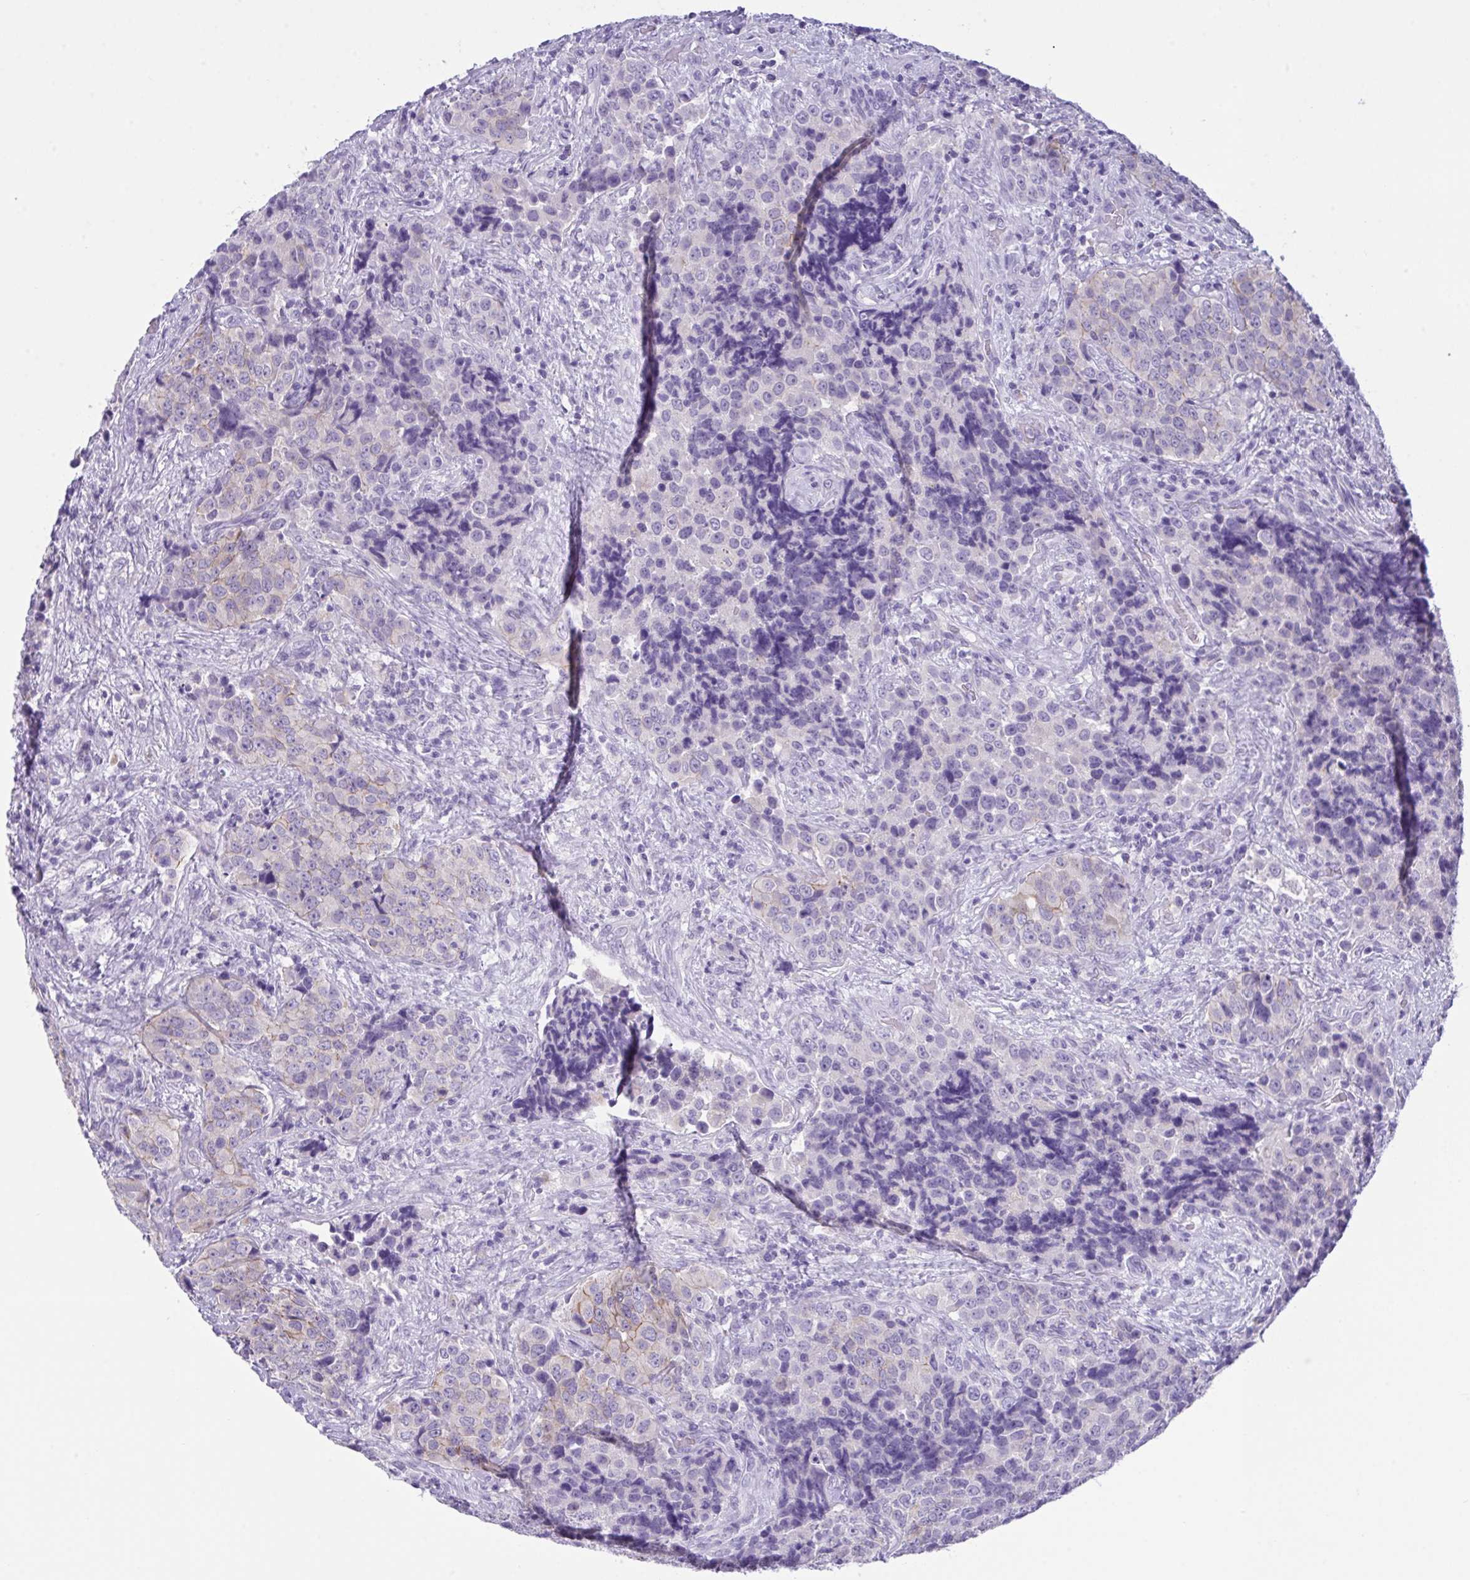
{"staining": {"intensity": "weak", "quantity": "<25%", "location": "cytoplasmic/membranous"}, "tissue": "urothelial cancer", "cell_type": "Tumor cells", "image_type": "cancer", "snomed": [{"axis": "morphology", "description": "Urothelial carcinoma, NOS"}, {"axis": "topography", "description": "Urinary bladder"}], "caption": "High magnification brightfield microscopy of transitional cell carcinoma stained with DAB (brown) and counterstained with hematoxylin (blue): tumor cells show no significant positivity.", "gene": "GLB1L2", "patient": {"sex": "male", "age": 52}}